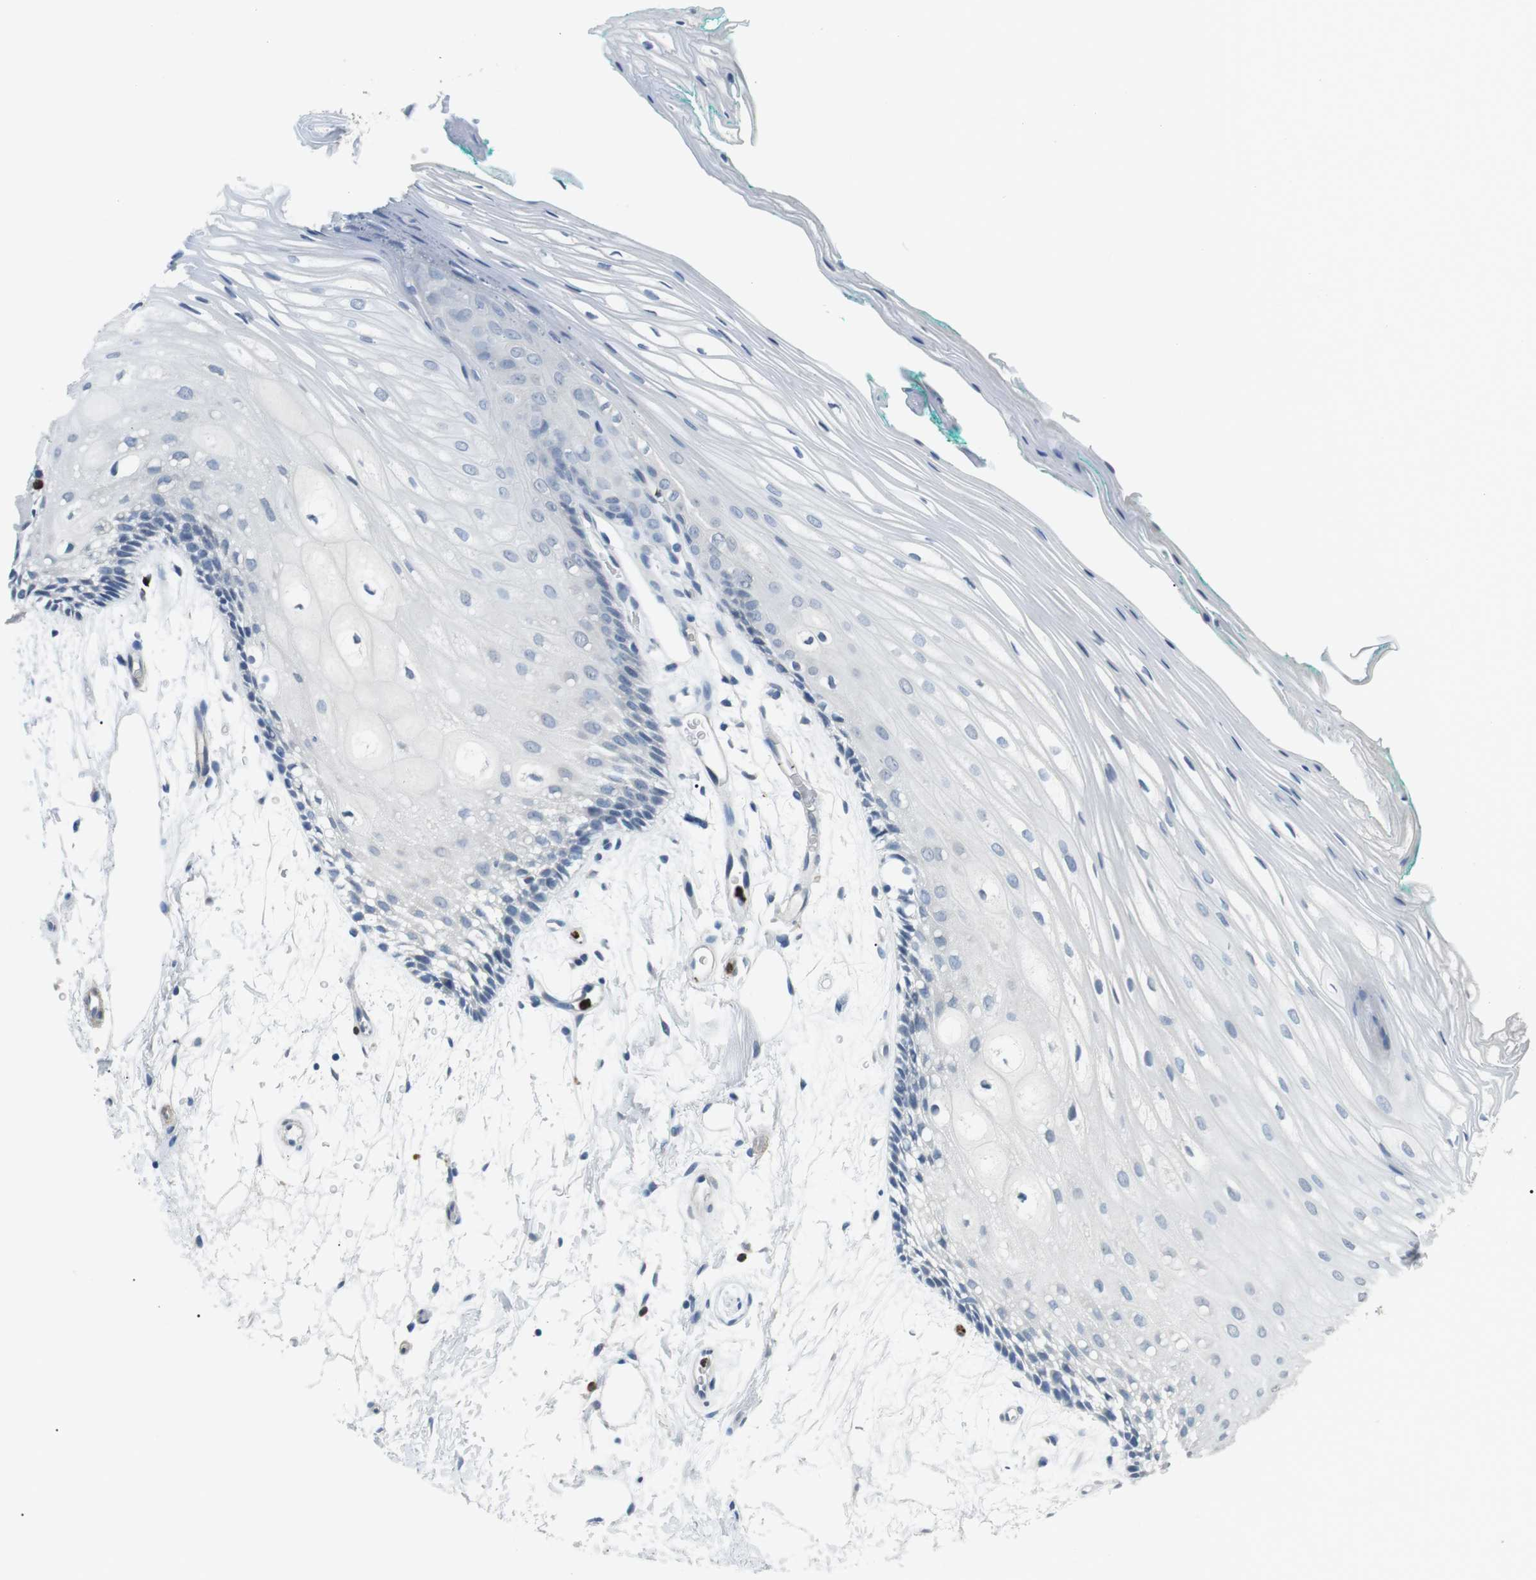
{"staining": {"intensity": "negative", "quantity": "none", "location": "none"}, "tissue": "oral mucosa", "cell_type": "Squamous epithelial cells", "image_type": "normal", "snomed": [{"axis": "morphology", "description": "Normal tissue, NOS"}, {"axis": "topography", "description": "Skeletal muscle"}, {"axis": "topography", "description": "Oral tissue"}, {"axis": "topography", "description": "Peripheral nerve tissue"}], "caption": "Oral mucosa stained for a protein using immunohistochemistry (IHC) reveals no positivity squamous epithelial cells.", "gene": "GZMM", "patient": {"sex": "female", "age": 84}}